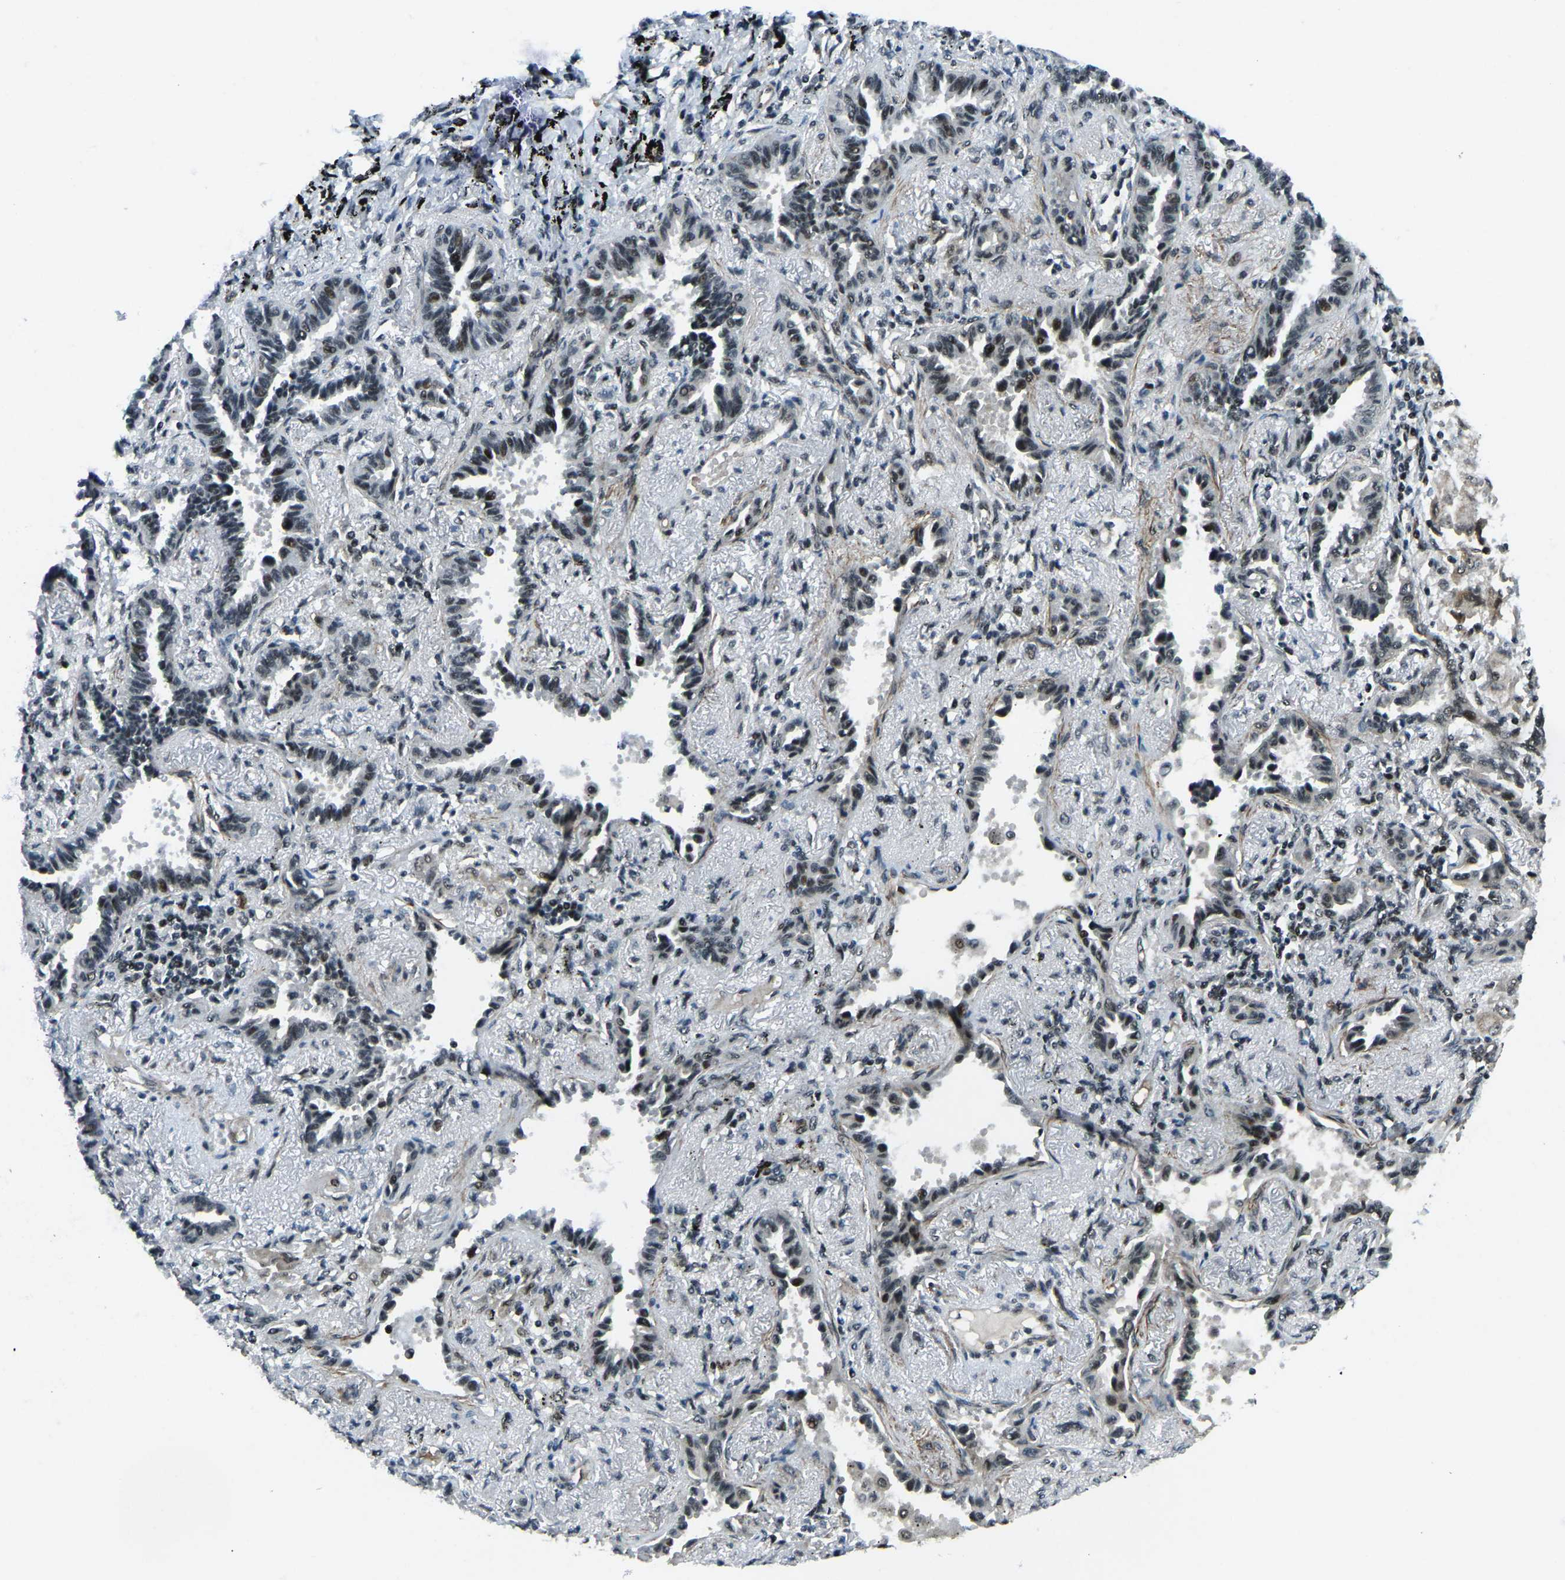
{"staining": {"intensity": "moderate", "quantity": "<25%", "location": "nuclear"}, "tissue": "lung cancer", "cell_type": "Tumor cells", "image_type": "cancer", "snomed": [{"axis": "morphology", "description": "Adenocarcinoma, NOS"}, {"axis": "topography", "description": "Lung"}], "caption": "Protein staining displays moderate nuclear expression in approximately <25% of tumor cells in adenocarcinoma (lung).", "gene": "PRCC", "patient": {"sex": "male", "age": 59}}